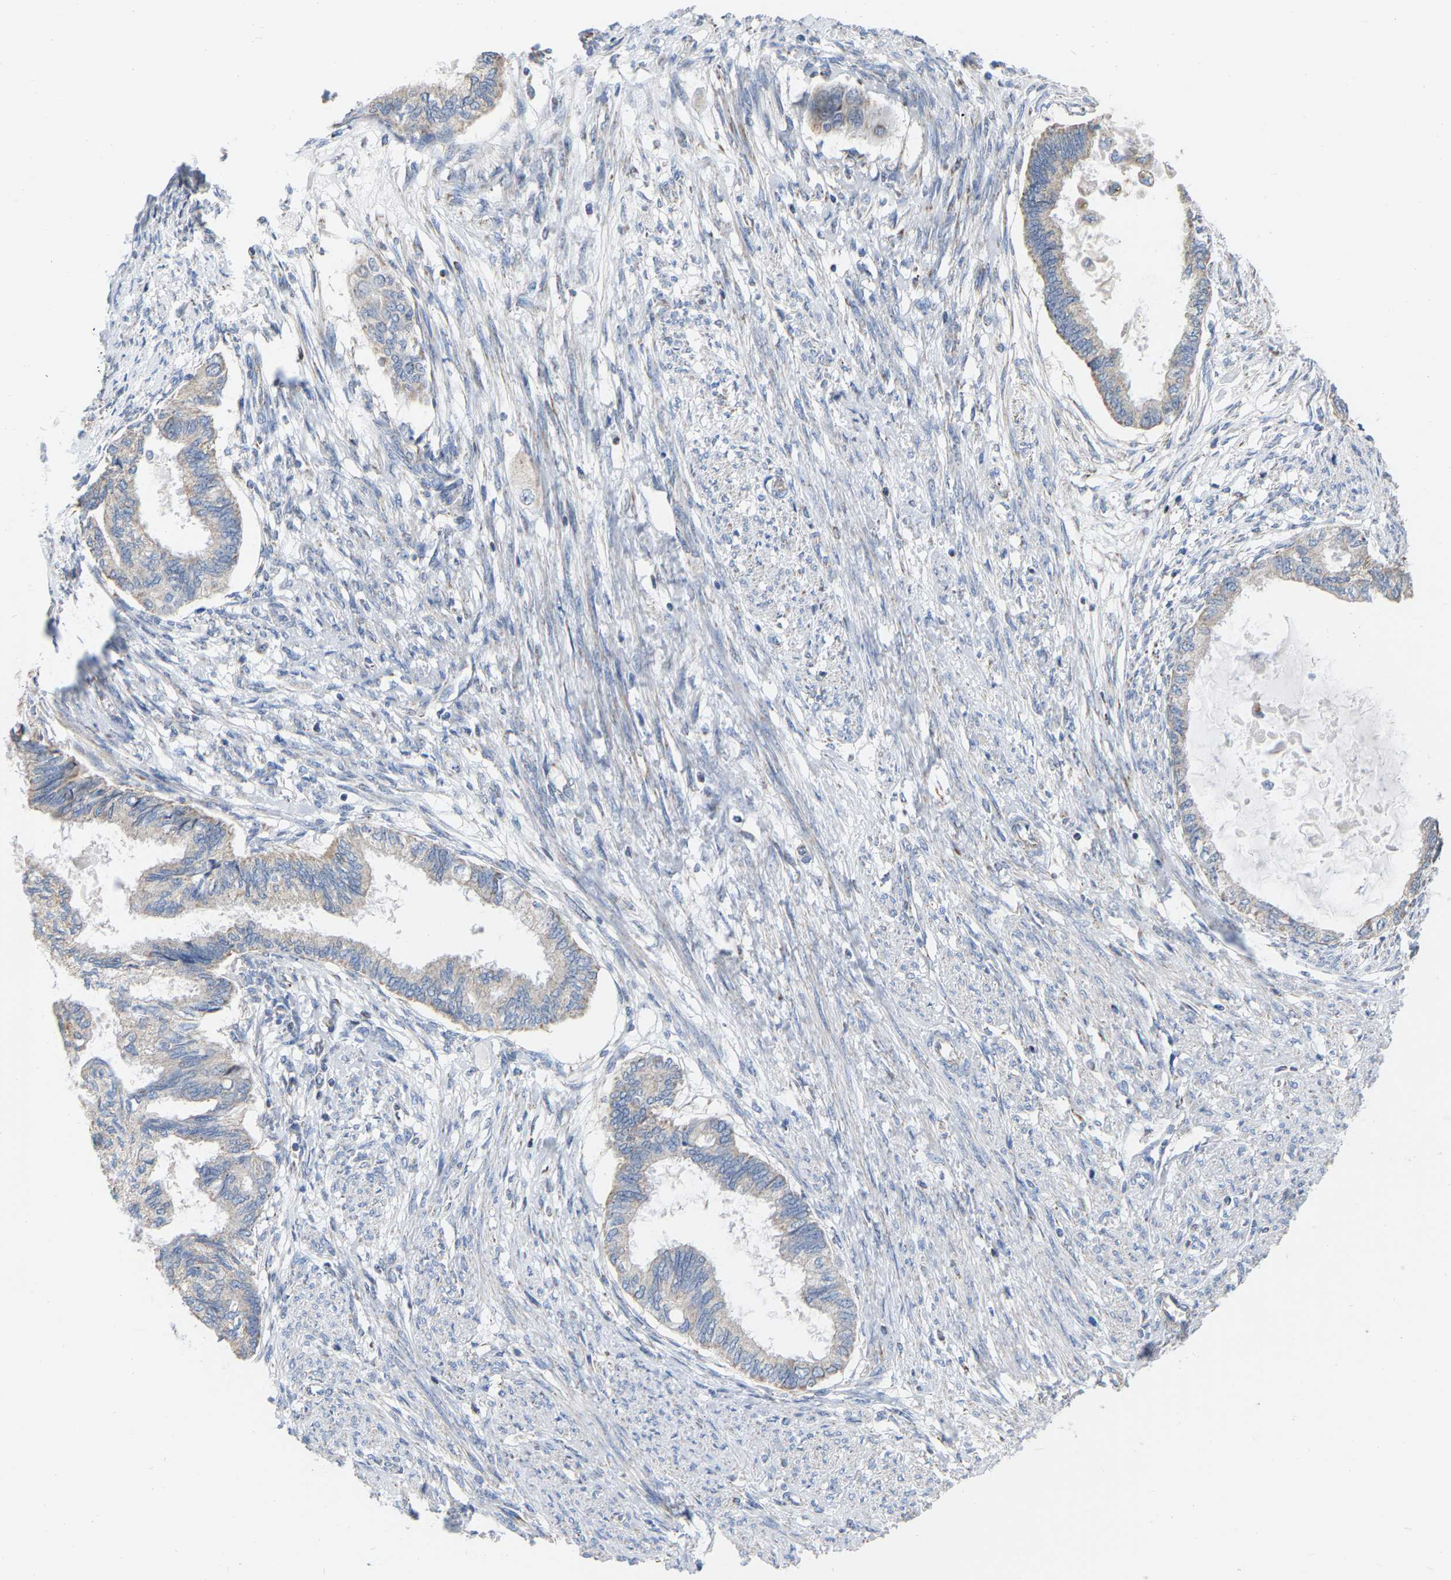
{"staining": {"intensity": "weak", "quantity": "<25%", "location": "cytoplasmic/membranous"}, "tissue": "cervical cancer", "cell_type": "Tumor cells", "image_type": "cancer", "snomed": [{"axis": "morphology", "description": "Normal tissue, NOS"}, {"axis": "morphology", "description": "Adenocarcinoma, NOS"}, {"axis": "topography", "description": "Cervix"}, {"axis": "topography", "description": "Endometrium"}], "caption": "A photomicrograph of adenocarcinoma (cervical) stained for a protein displays no brown staining in tumor cells.", "gene": "CBLB", "patient": {"sex": "female", "age": 86}}